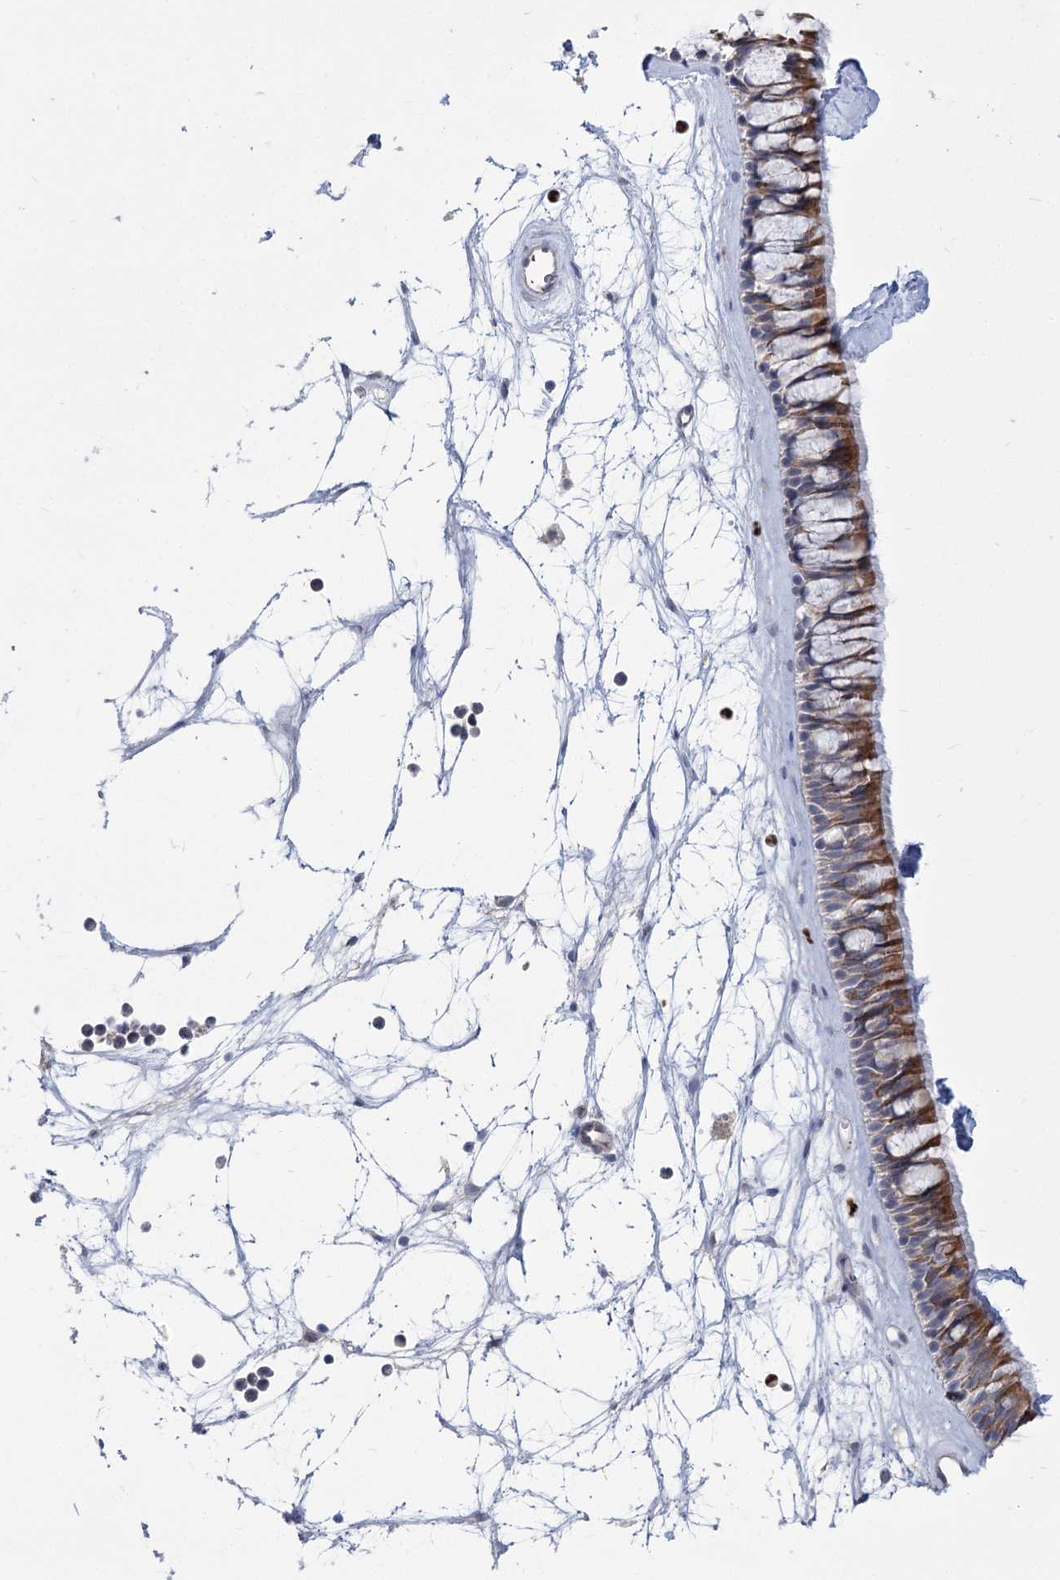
{"staining": {"intensity": "moderate", "quantity": "25%-75%", "location": "cytoplasmic/membranous"}, "tissue": "nasopharynx", "cell_type": "Respiratory epithelial cells", "image_type": "normal", "snomed": [{"axis": "morphology", "description": "Normal tissue, NOS"}, {"axis": "topography", "description": "Nasopharynx"}], "caption": "Immunohistochemical staining of normal human nasopharynx demonstrates 25%-75% levels of moderate cytoplasmic/membranous protein expression in about 25%-75% of respiratory epithelial cells. (brown staining indicates protein expression, while blue staining denotes nuclei).", "gene": "THAP6", "patient": {"sex": "male", "age": 64}}